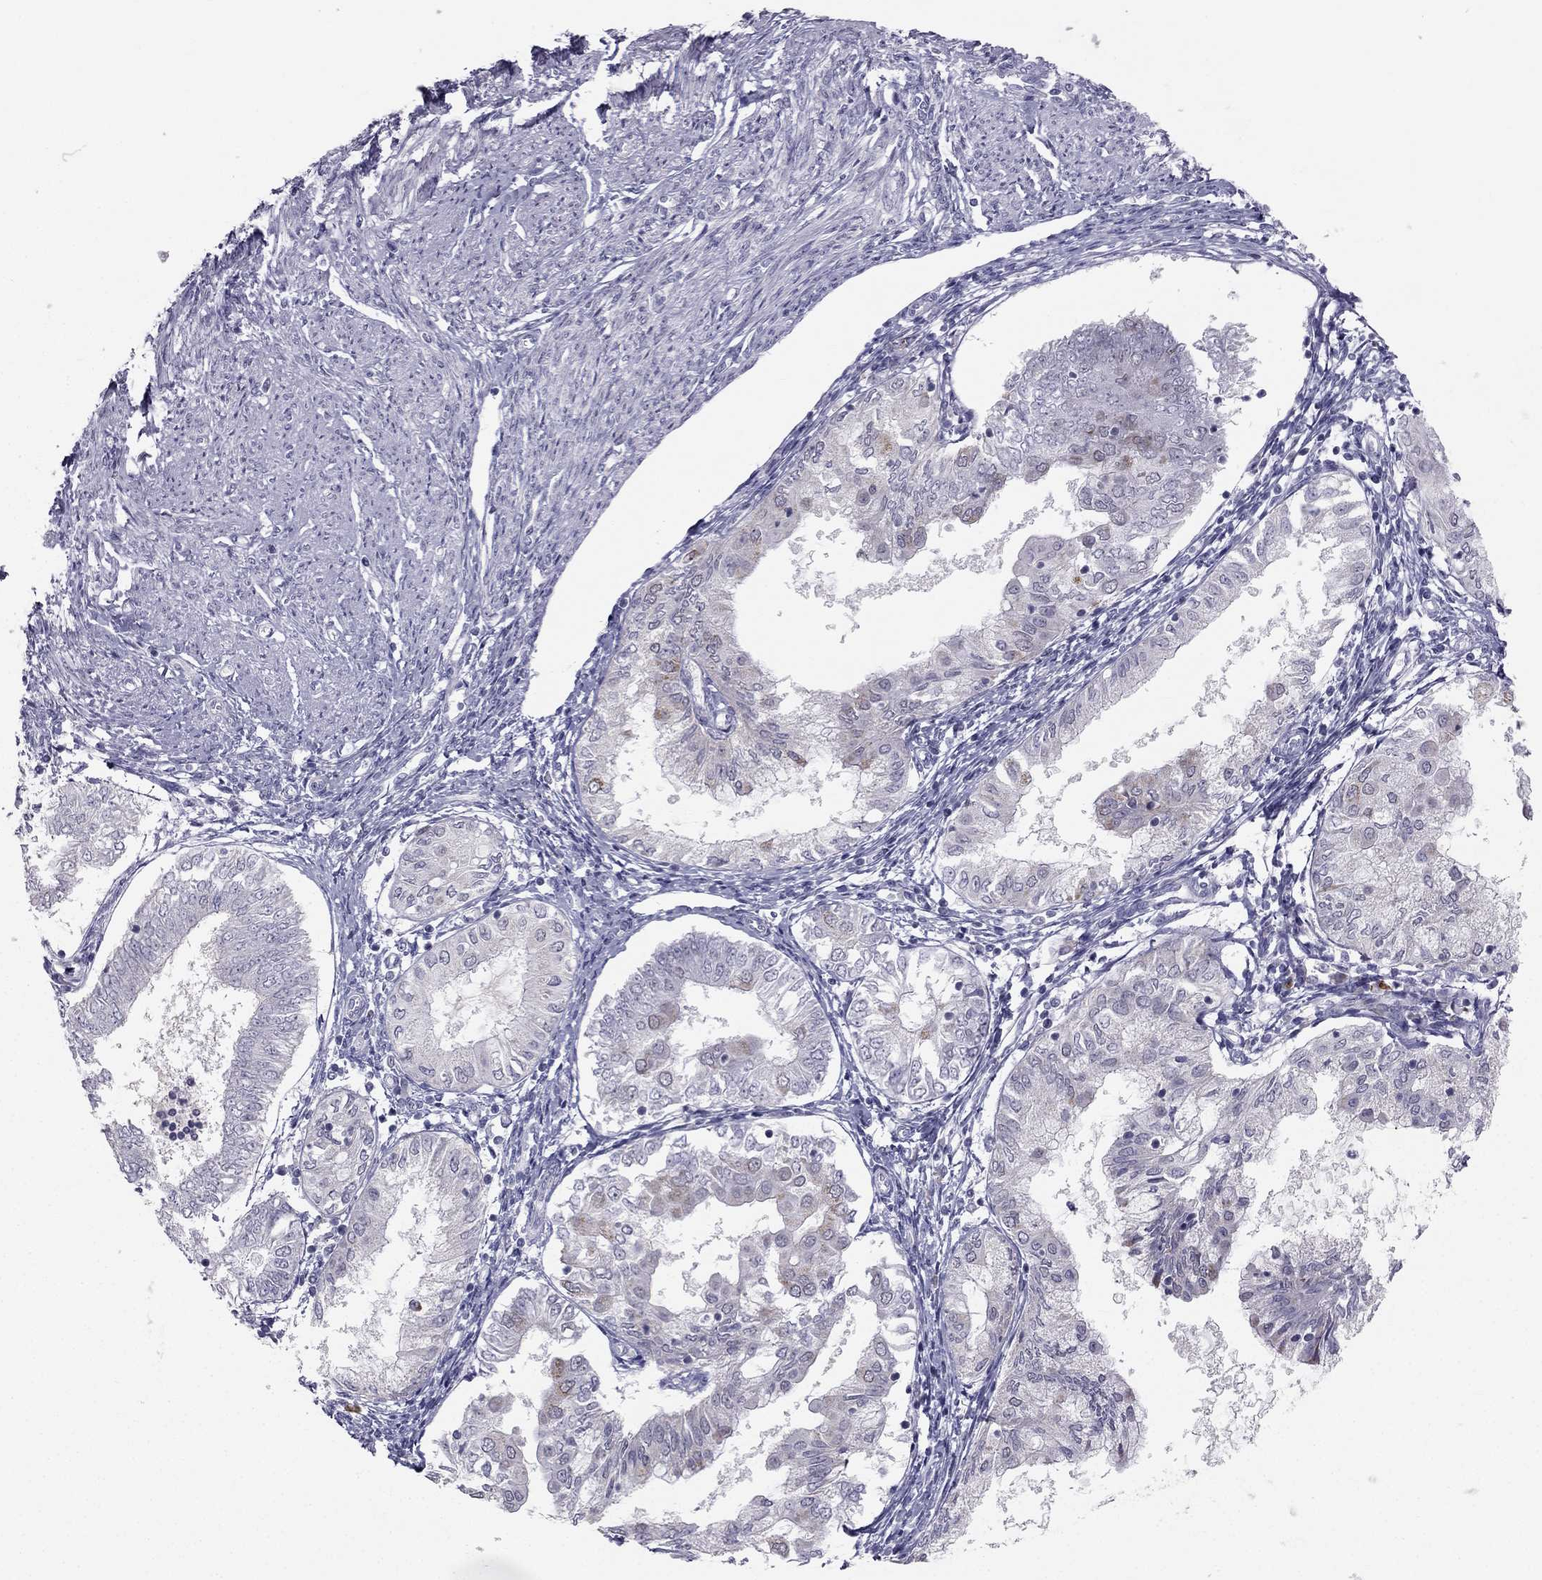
{"staining": {"intensity": "weak", "quantity": "<25%", "location": "cytoplasmic/membranous"}, "tissue": "endometrial cancer", "cell_type": "Tumor cells", "image_type": "cancer", "snomed": [{"axis": "morphology", "description": "Adenocarcinoma, NOS"}, {"axis": "topography", "description": "Endometrium"}], "caption": "DAB (3,3'-diaminobenzidine) immunohistochemical staining of human endometrial cancer demonstrates no significant positivity in tumor cells.", "gene": "TRPS1", "patient": {"sex": "female", "age": 68}}